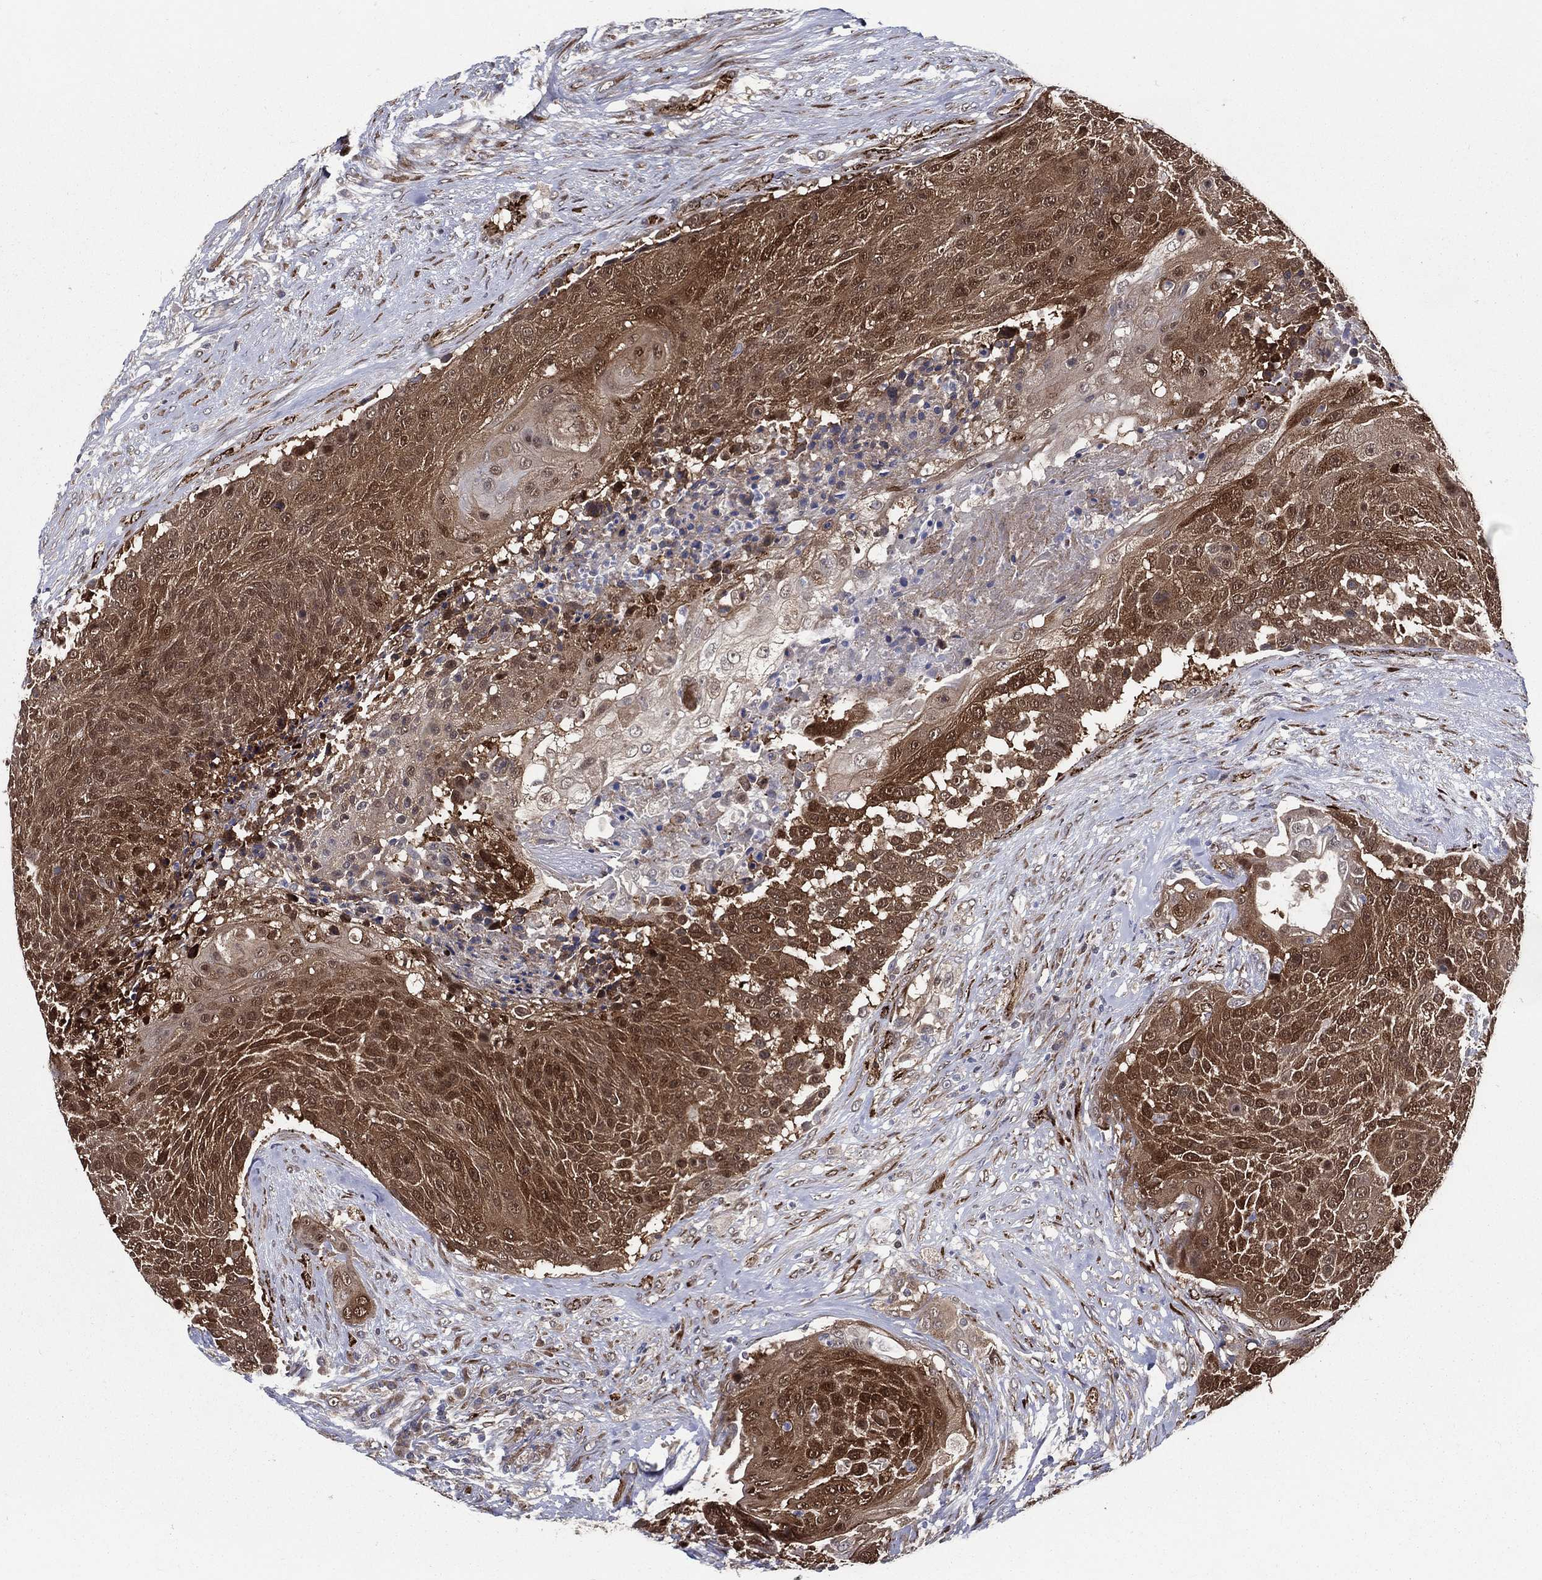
{"staining": {"intensity": "moderate", "quantity": ">75%", "location": "cytoplasmic/membranous"}, "tissue": "urothelial cancer", "cell_type": "Tumor cells", "image_type": "cancer", "snomed": [{"axis": "morphology", "description": "Urothelial carcinoma, High grade"}, {"axis": "topography", "description": "Urinary bladder"}], "caption": "Immunohistochemistry (IHC) photomicrograph of human urothelial carcinoma (high-grade) stained for a protein (brown), which exhibits medium levels of moderate cytoplasmic/membranous staining in about >75% of tumor cells.", "gene": "ARHGAP11A", "patient": {"sex": "female", "age": 63}}